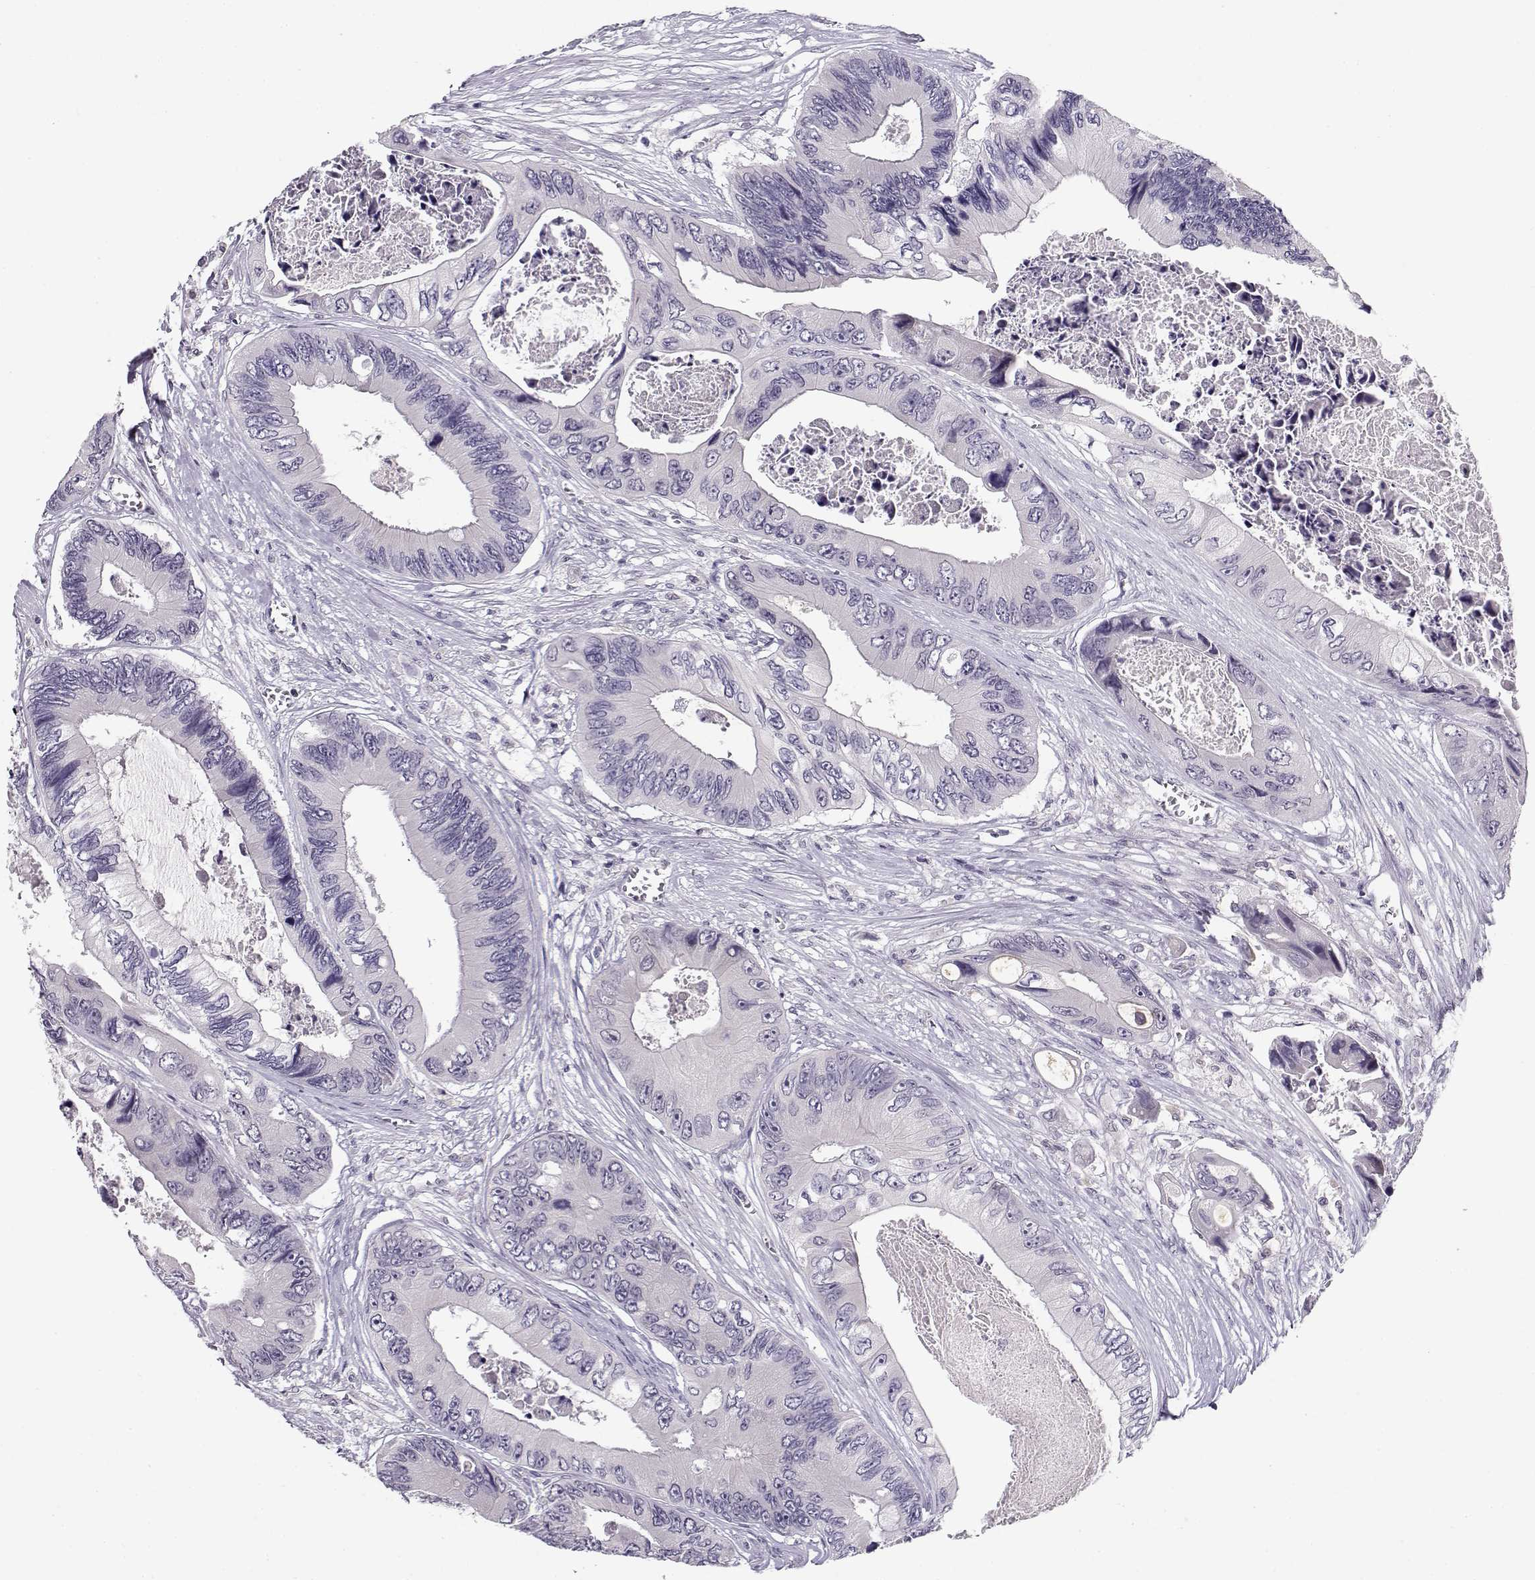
{"staining": {"intensity": "negative", "quantity": "none", "location": "none"}, "tissue": "colorectal cancer", "cell_type": "Tumor cells", "image_type": "cancer", "snomed": [{"axis": "morphology", "description": "Adenocarcinoma, NOS"}, {"axis": "topography", "description": "Rectum"}], "caption": "Immunohistochemical staining of colorectal adenocarcinoma shows no significant staining in tumor cells. The staining is performed using DAB brown chromogen with nuclei counter-stained in using hematoxylin.", "gene": "C16orf86", "patient": {"sex": "male", "age": 63}}